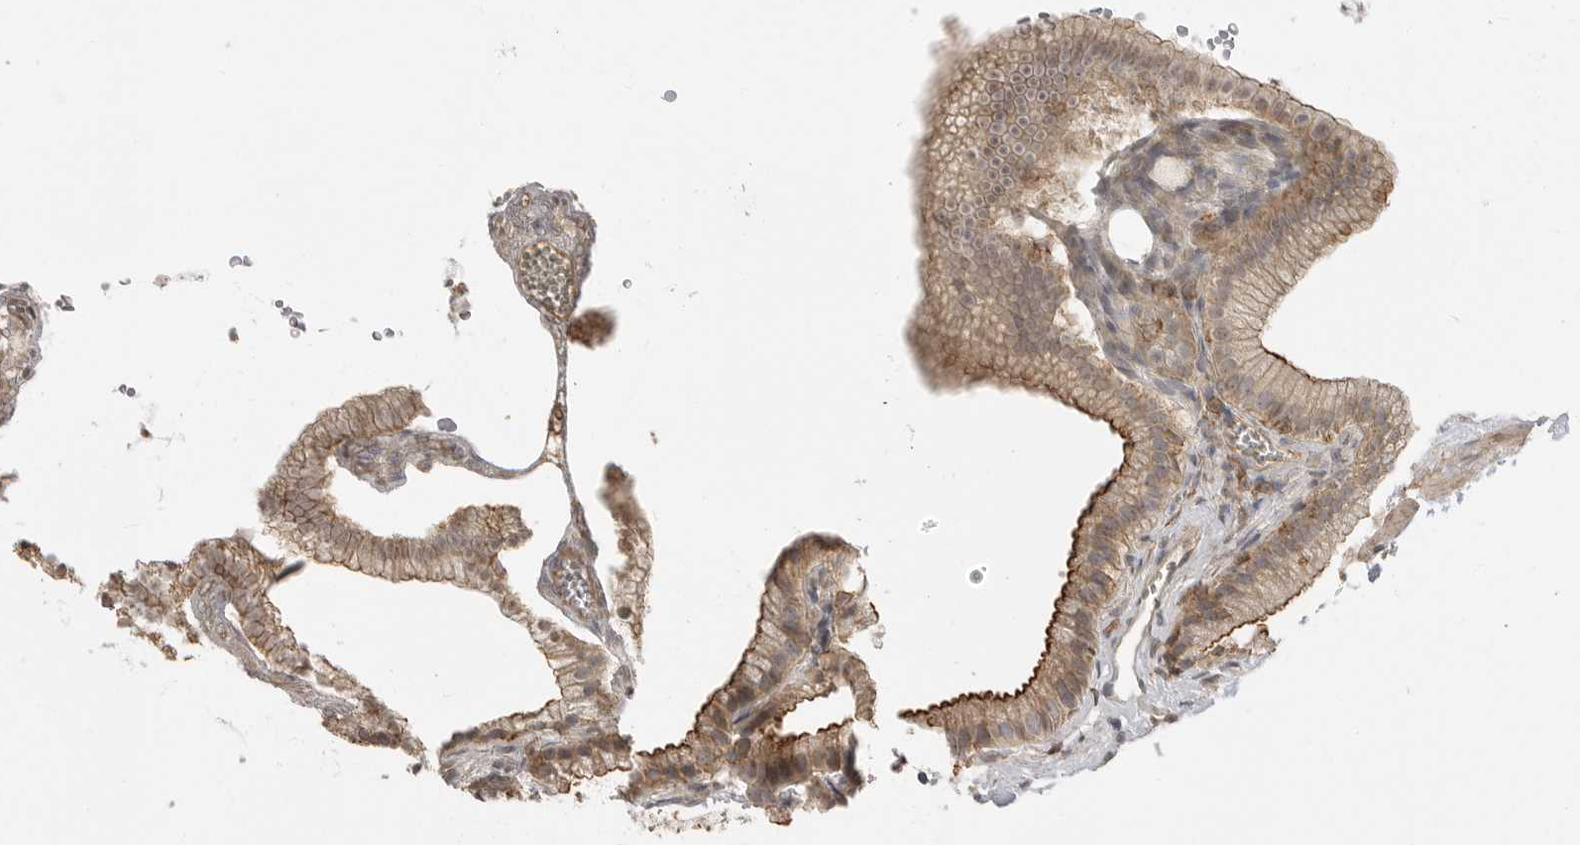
{"staining": {"intensity": "strong", "quantity": "25%-75%", "location": "cytoplasmic/membranous"}, "tissue": "gallbladder", "cell_type": "Glandular cells", "image_type": "normal", "snomed": [{"axis": "morphology", "description": "Normal tissue, NOS"}, {"axis": "topography", "description": "Gallbladder"}], "caption": "Protein staining shows strong cytoplasmic/membranous expression in approximately 25%-75% of glandular cells in normal gallbladder.", "gene": "GPC2", "patient": {"sex": "male", "age": 38}}